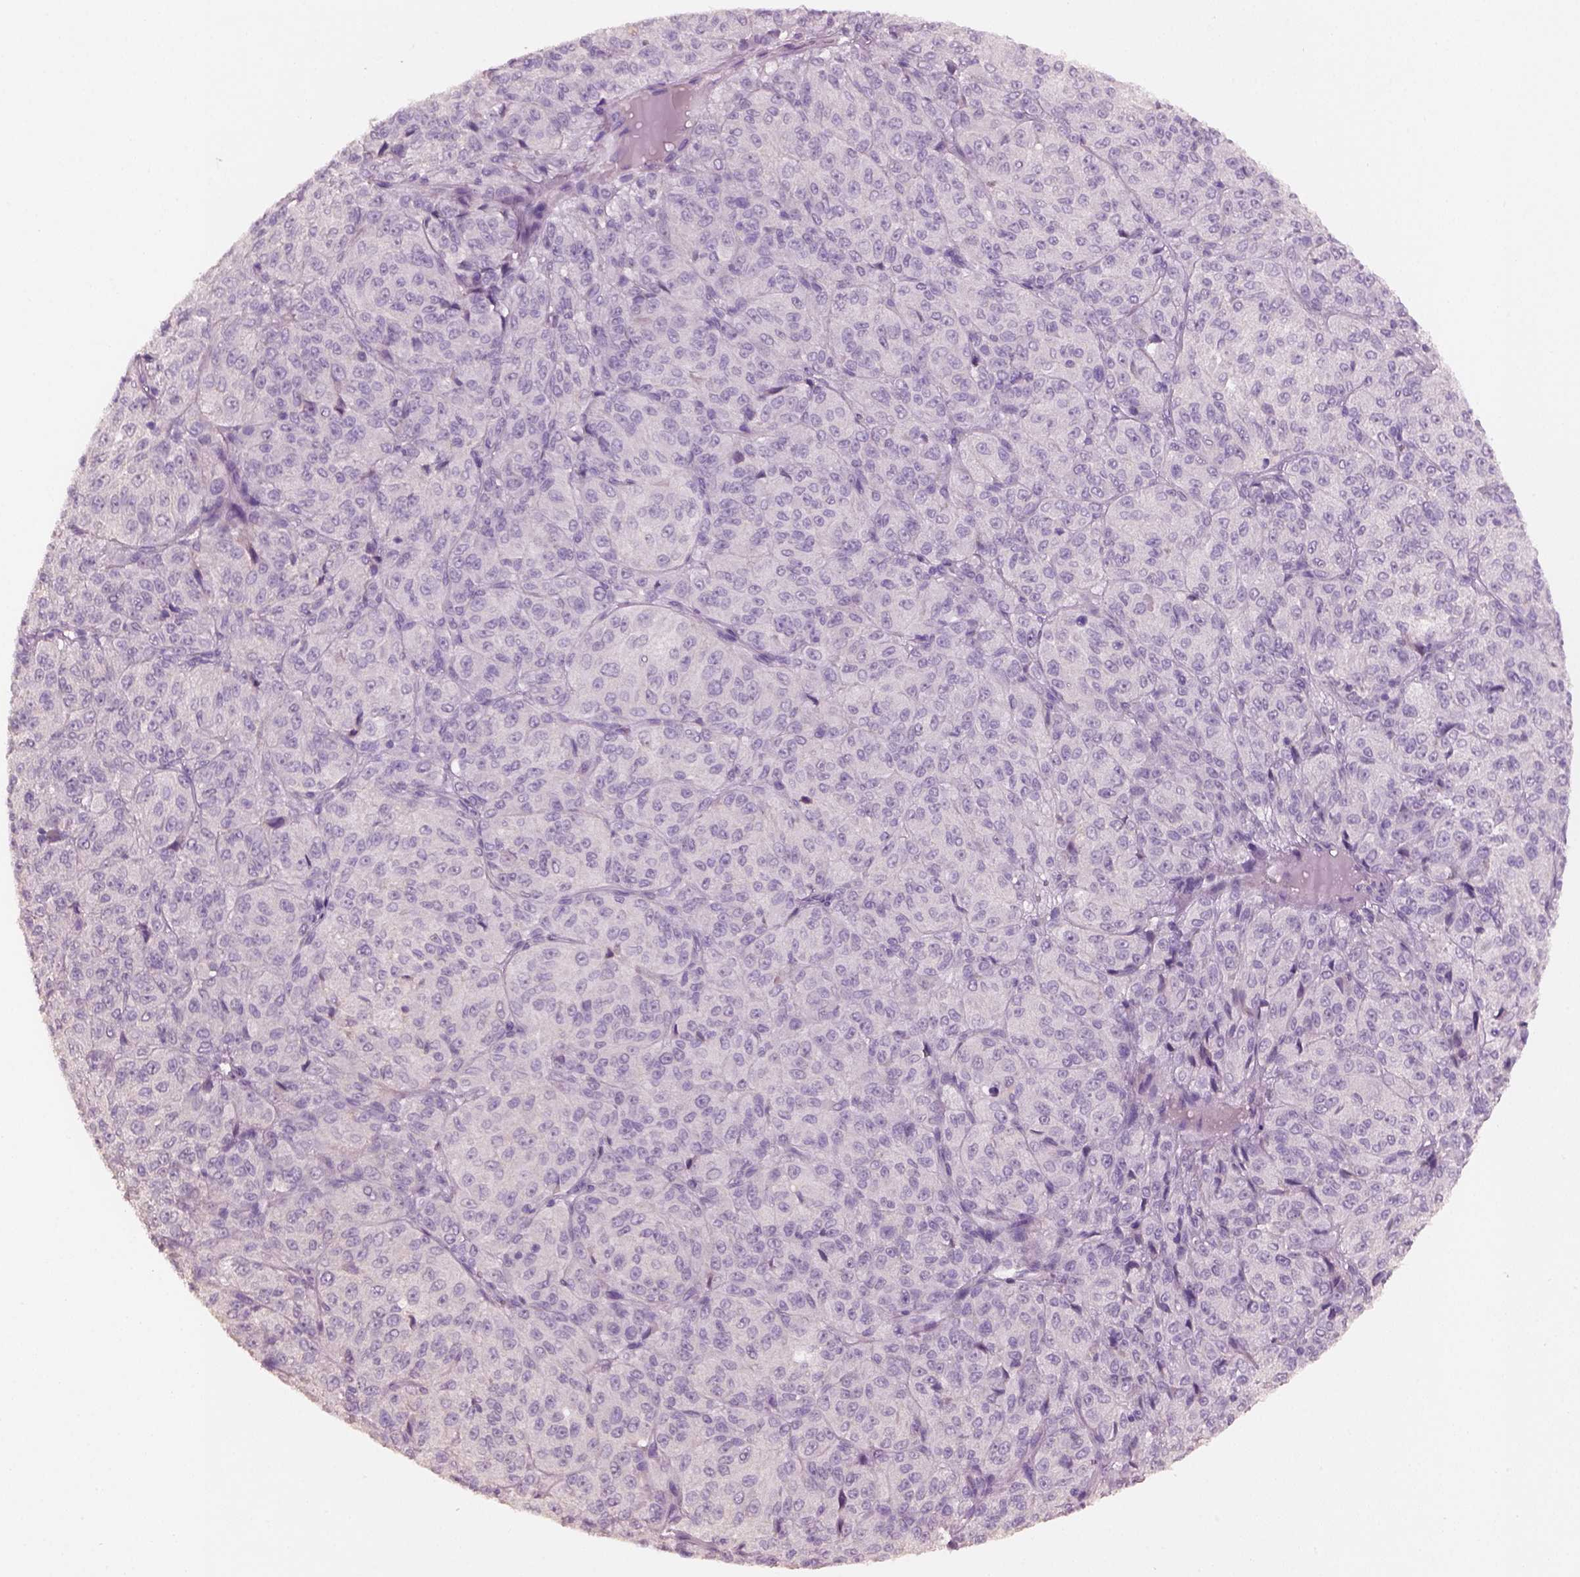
{"staining": {"intensity": "negative", "quantity": "none", "location": "none"}, "tissue": "melanoma", "cell_type": "Tumor cells", "image_type": "cancer", "snomed": [{"axis": "morphology", "description": "Malignant melanoma, Metastatic site"}, {"axis": "topography", "description": "Brain"}], "caption": "This is an immunohistochemistry (IHC) histopathology image of melanoma. There is no positivity in tumor cells.", "gene": "KCNIP3", "patient": {"sex": "female", "age": 56}}